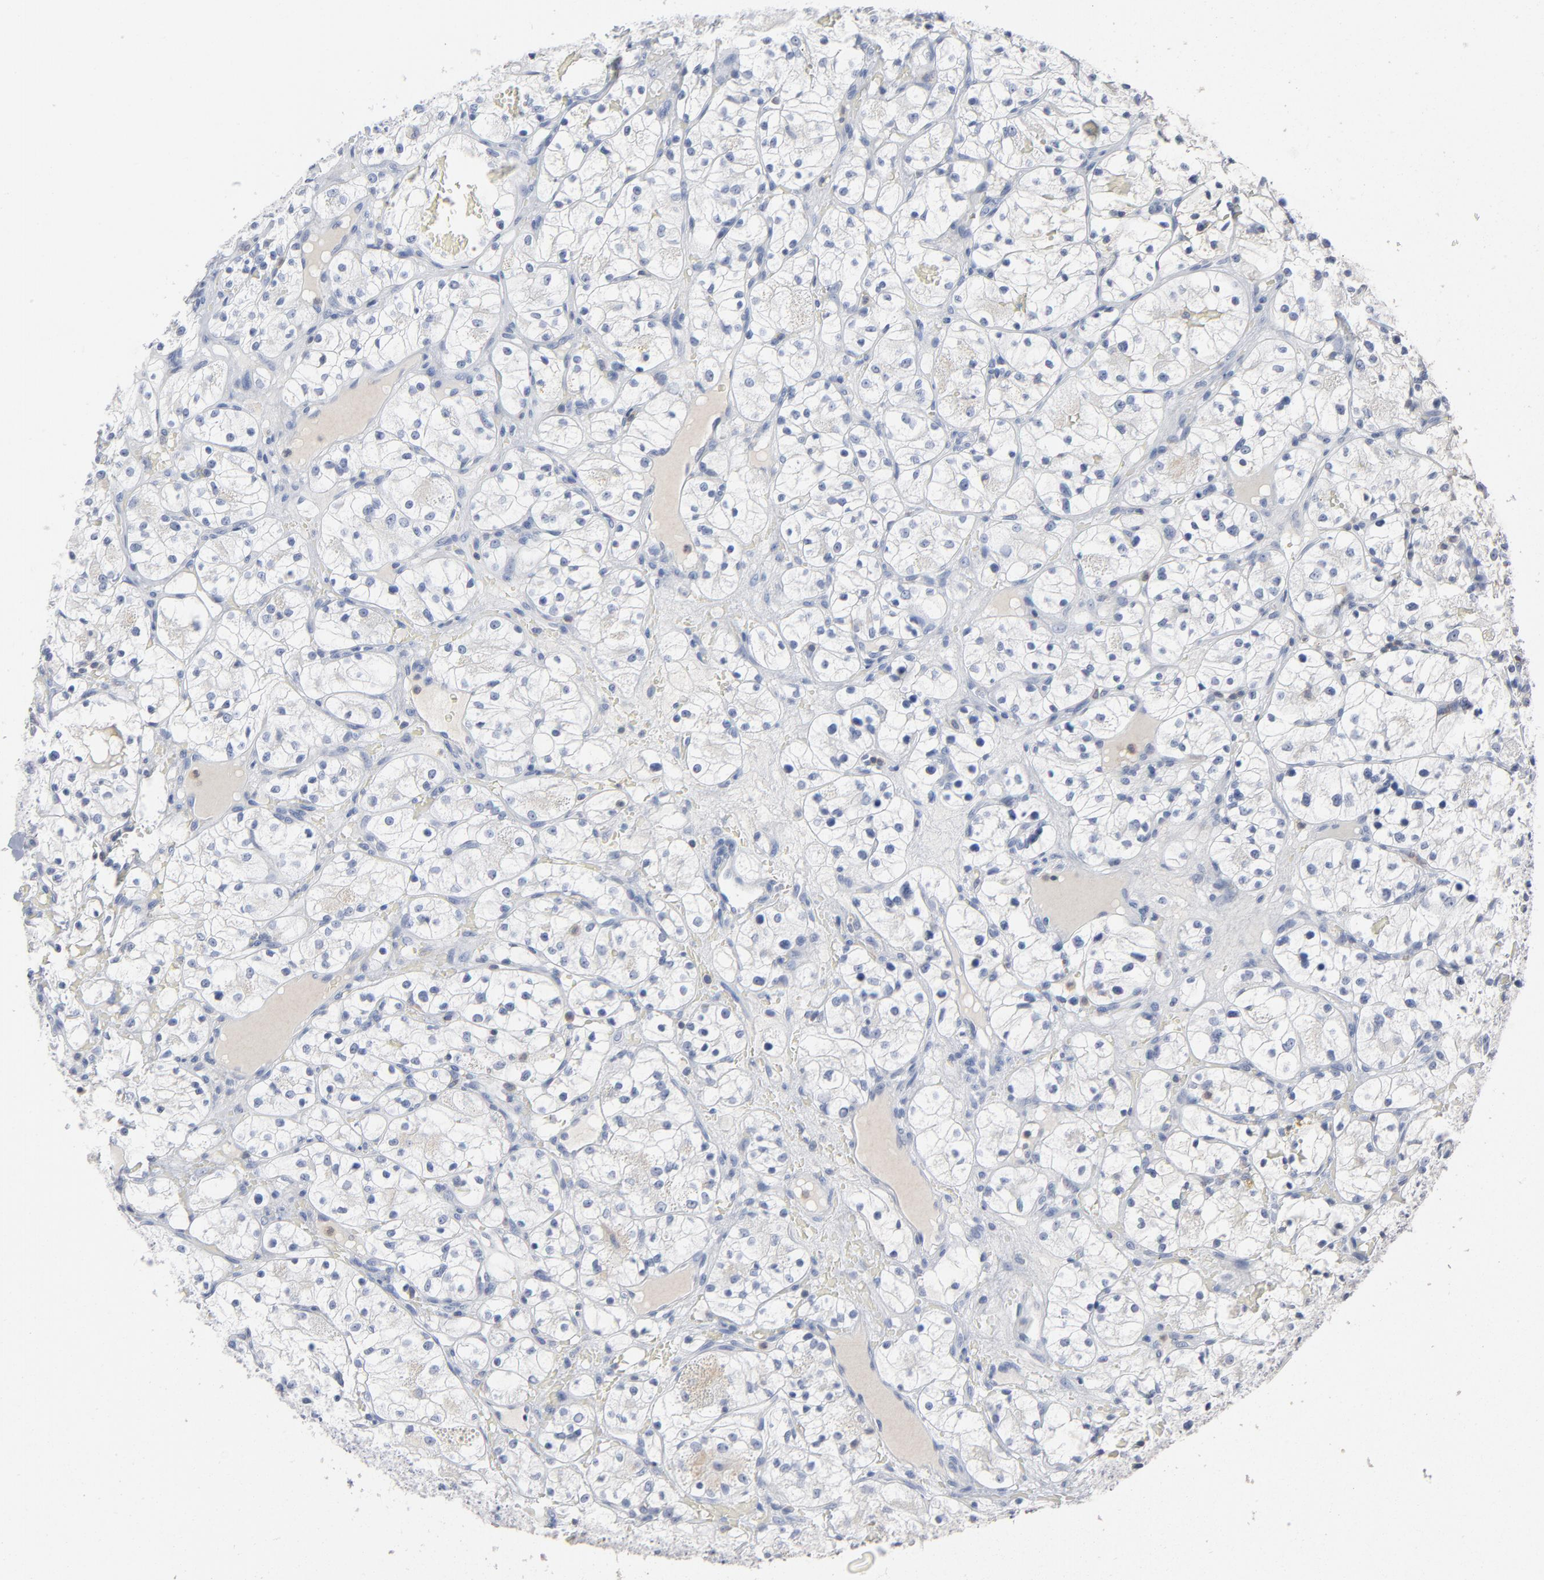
{"staining": {"intensity": "negative", "quantity": "none", "location": "none"}, "tissue": "renal cancer", "cell_type": "Tumor cells", "image_type": "cancer", "snomed": [{"axis": "morphology", "description": "Adenocarcinoma, NOS"}, {"axis": "topography", "description": "Kidney"}], "caption": "Adenocarcinoma (renal) was stained to show a protein in brown. There is no significant expression in tumor cells.", "gene": "PTK2B", "patient": {"sex": "female", "age": 60}}